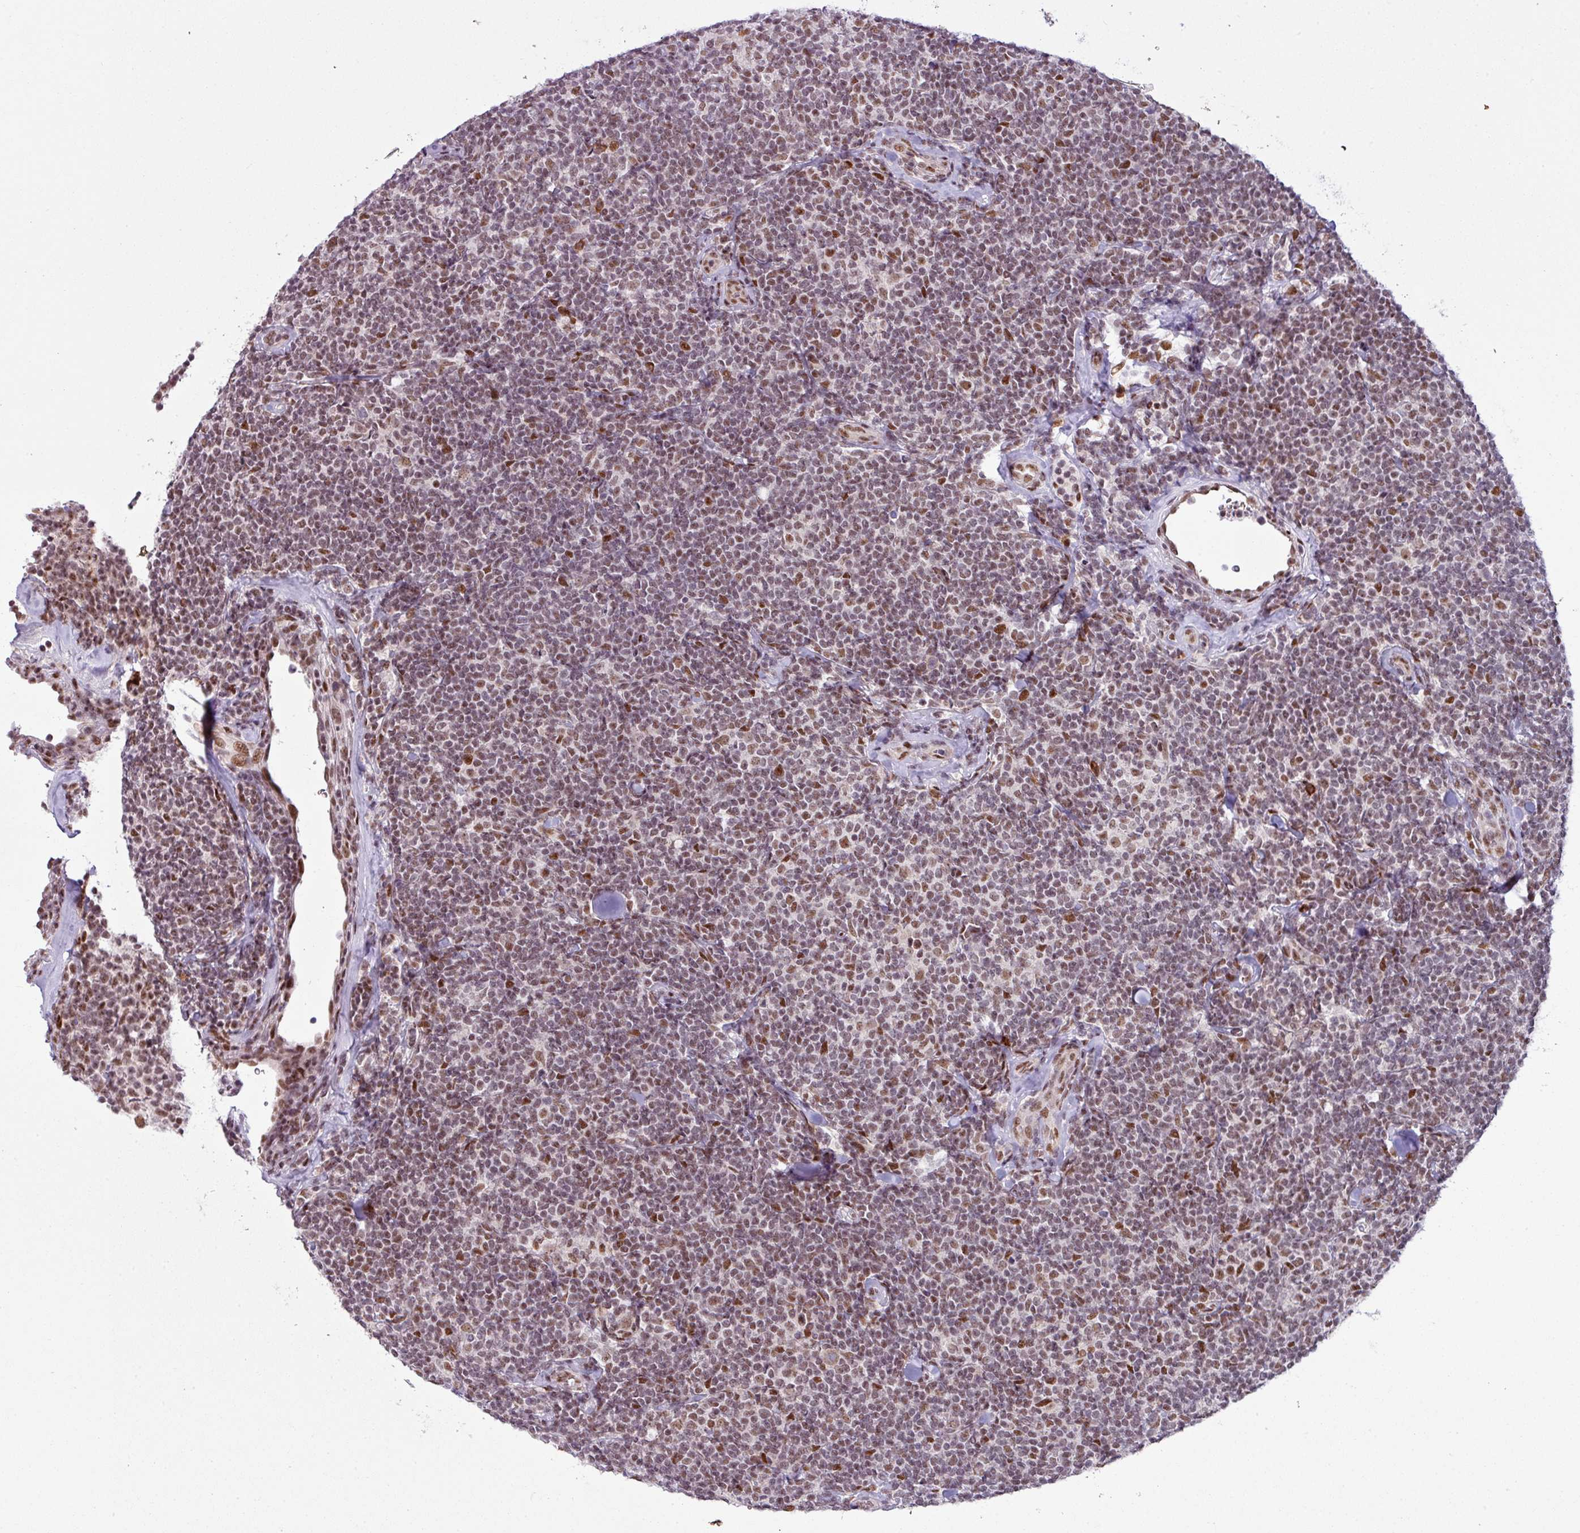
{"staining": {"intensity": "weak", "quantity": "25%-75%", "location": "nuclear"}, "tissue": "lymphoma", "cell_type": "Tumor cells", "image_type": "cancer", "snomed": [{"axis": "morphology", "description": "Malignant lymphoma, non-Hodgkin's type, Low grade"}, {"axis": "topography", "description": "Lymph node"}], "caption": "IHC of human low-grade malignant lymphoma, non-Hodgkin's type shows low levels of weak nuclear positivity in approximately 25%-75% of tumor cells. The staining was performed using DAB to visualize the protein expression in brown, while the nuclei were stained in blue with hematoxylin (Magnification: 20x).", "gene": "PRDM5", "patient": {"sex": "female", "age": 56}}